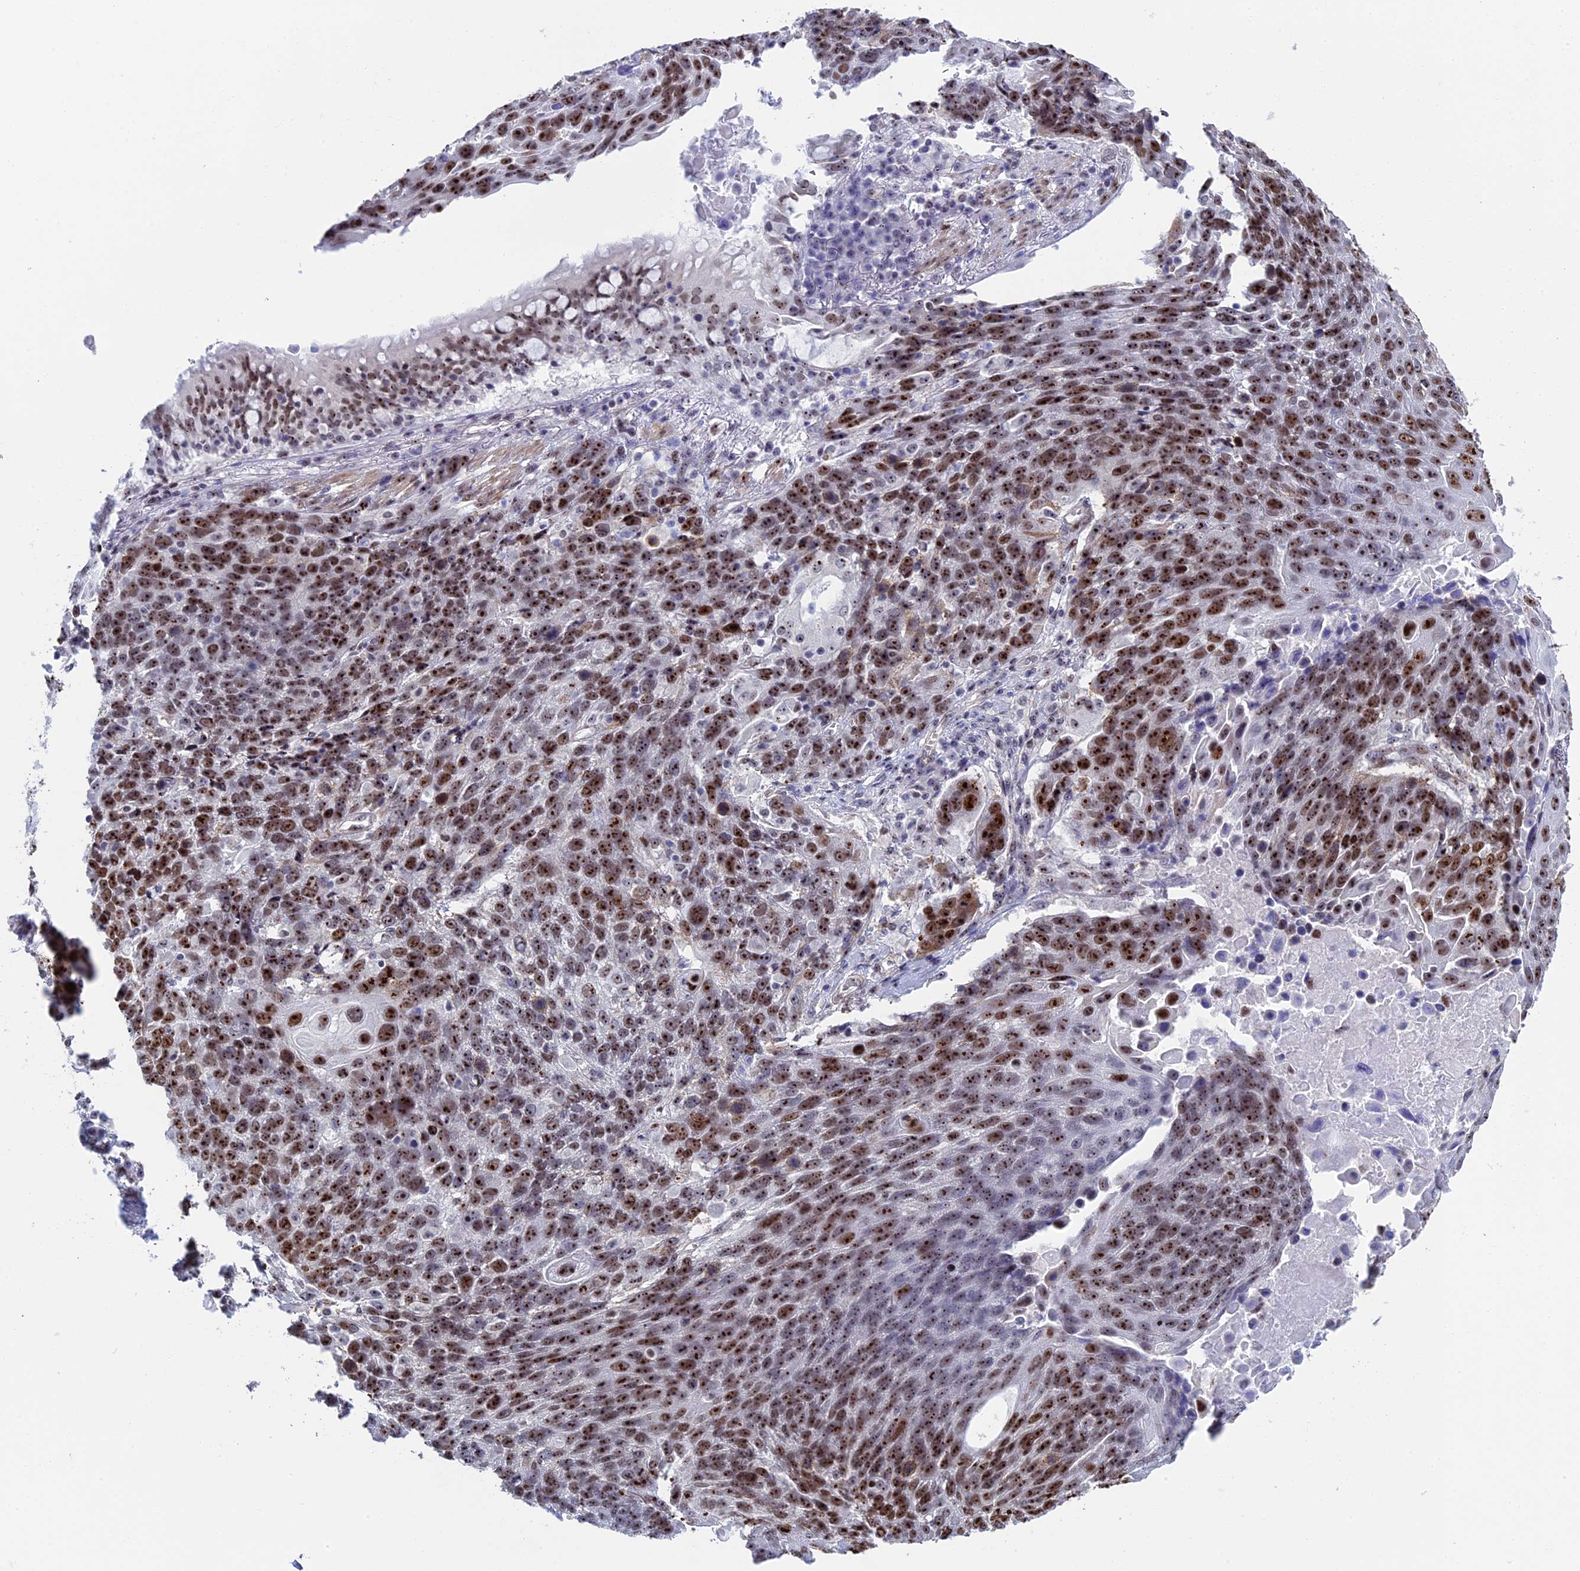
{"staining": {"intensity": "strong", "quantity": ">75%", "location": "nuclear"}, "tissue": "lung cancer", "cell_type": "Tumor cells", "image_type": "cancer", "snomed": [{"axis": "morphology", "description": "Squamous cell carcinoma, NOS"}, {"axis": "topography", "description": "Lung"}], "caption": "The image exhibits staining of squamous cell carcinoma (lung), revealing strong nuclear protein expression (brown color) within tumor cells.", "gene": "CCDC86", "patient": {"sex": "male", "age": 66}}